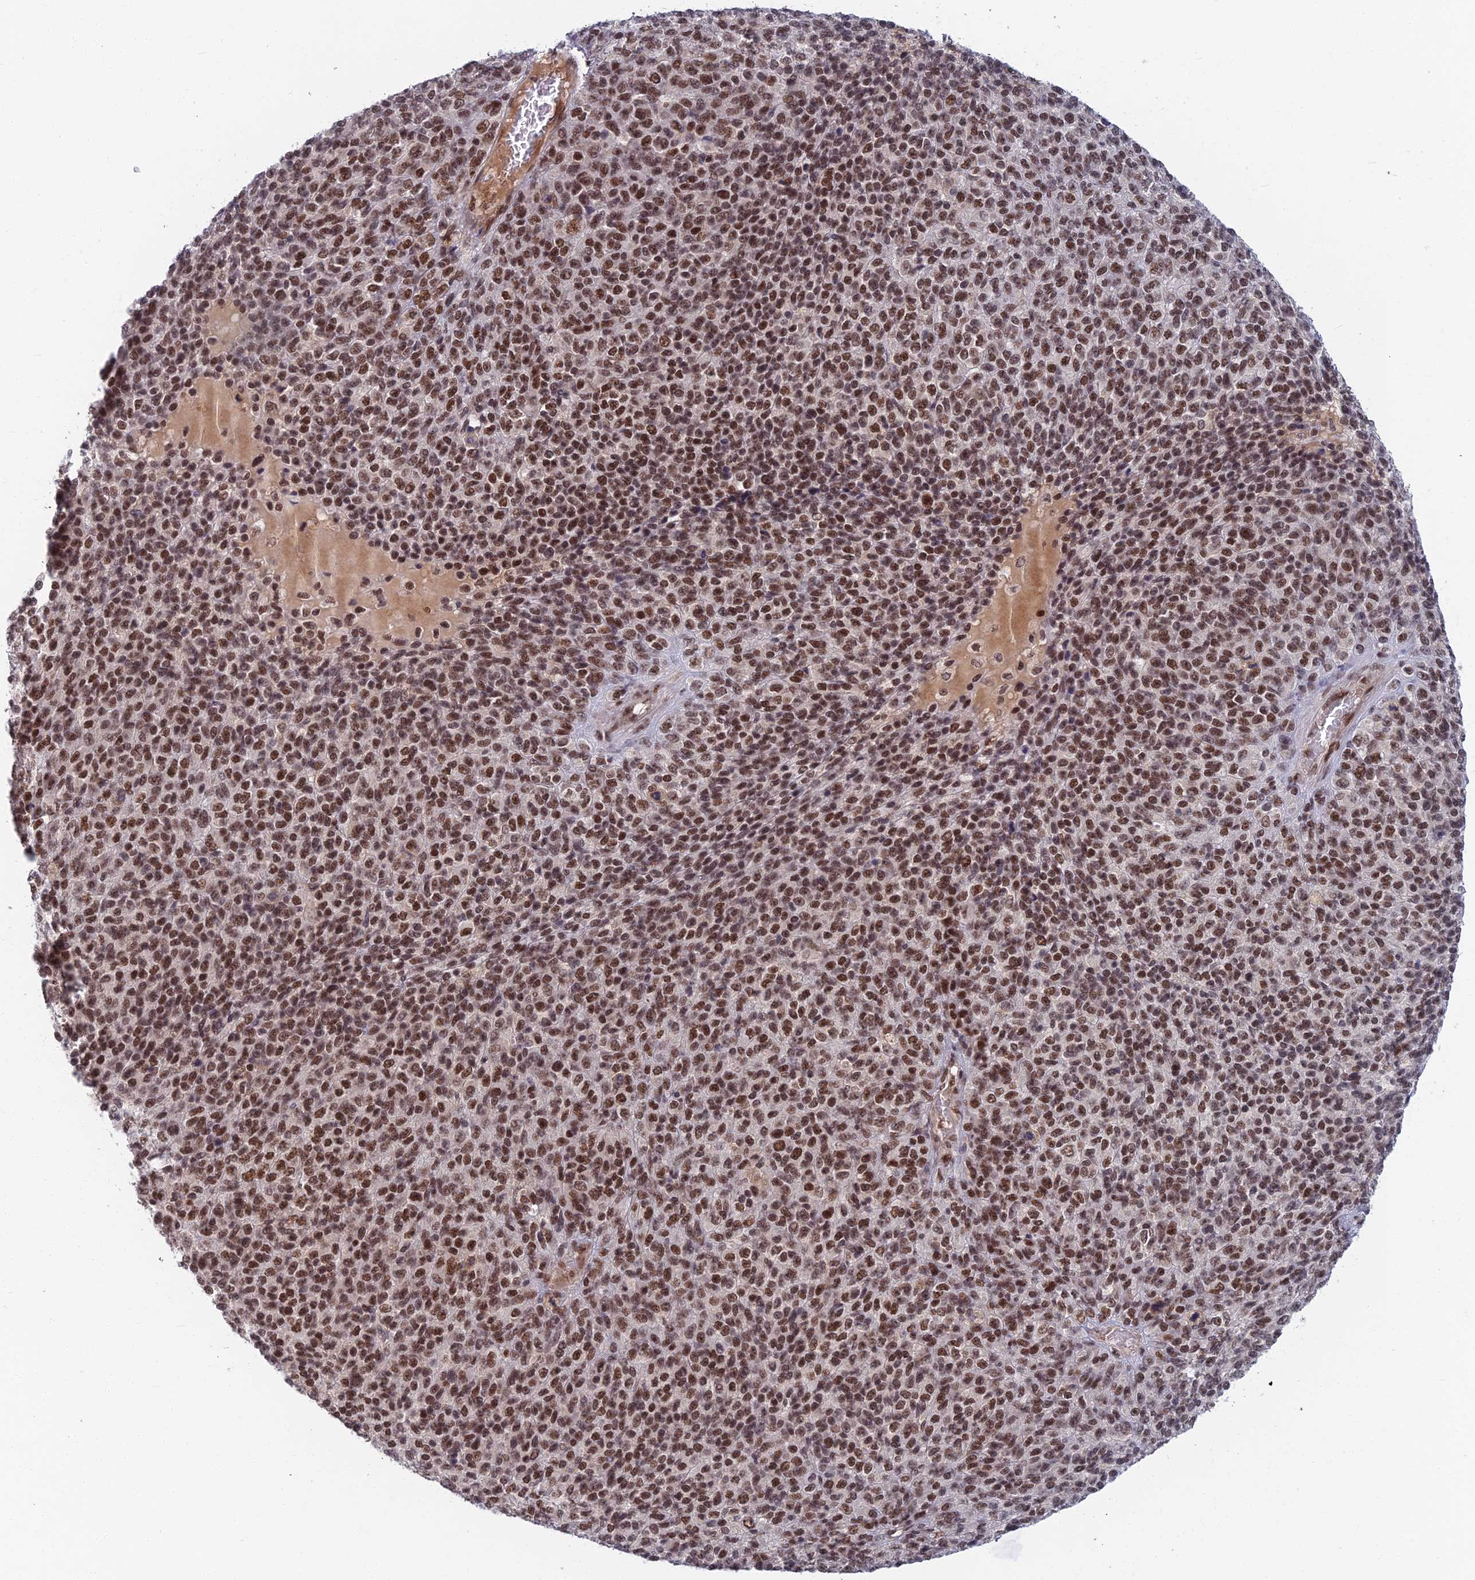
{"staining": {"intensity": "strong", "quantity": ">75%", "location": "nuclear"}, "tissue": "melanoma", "cell_type": "Tumor cells", "image_type": "cancer", "snomed": [{"axis": "morphology", "description": "Malignant melanoma, Metastatic site"}, {"axis": "topography", "description": "Brain"}], "caption": "Immunohistochemical staining of melanoma exhibits strong nuclear protein expression in approximately >75% of tumor cells. The protein is stained brown, and the nuclei are stained in blue (DAB IHC with brightfield microscopy, high magnification).", "gene": "TCEA2", "patient": {"sex": "female", "age": 56}}